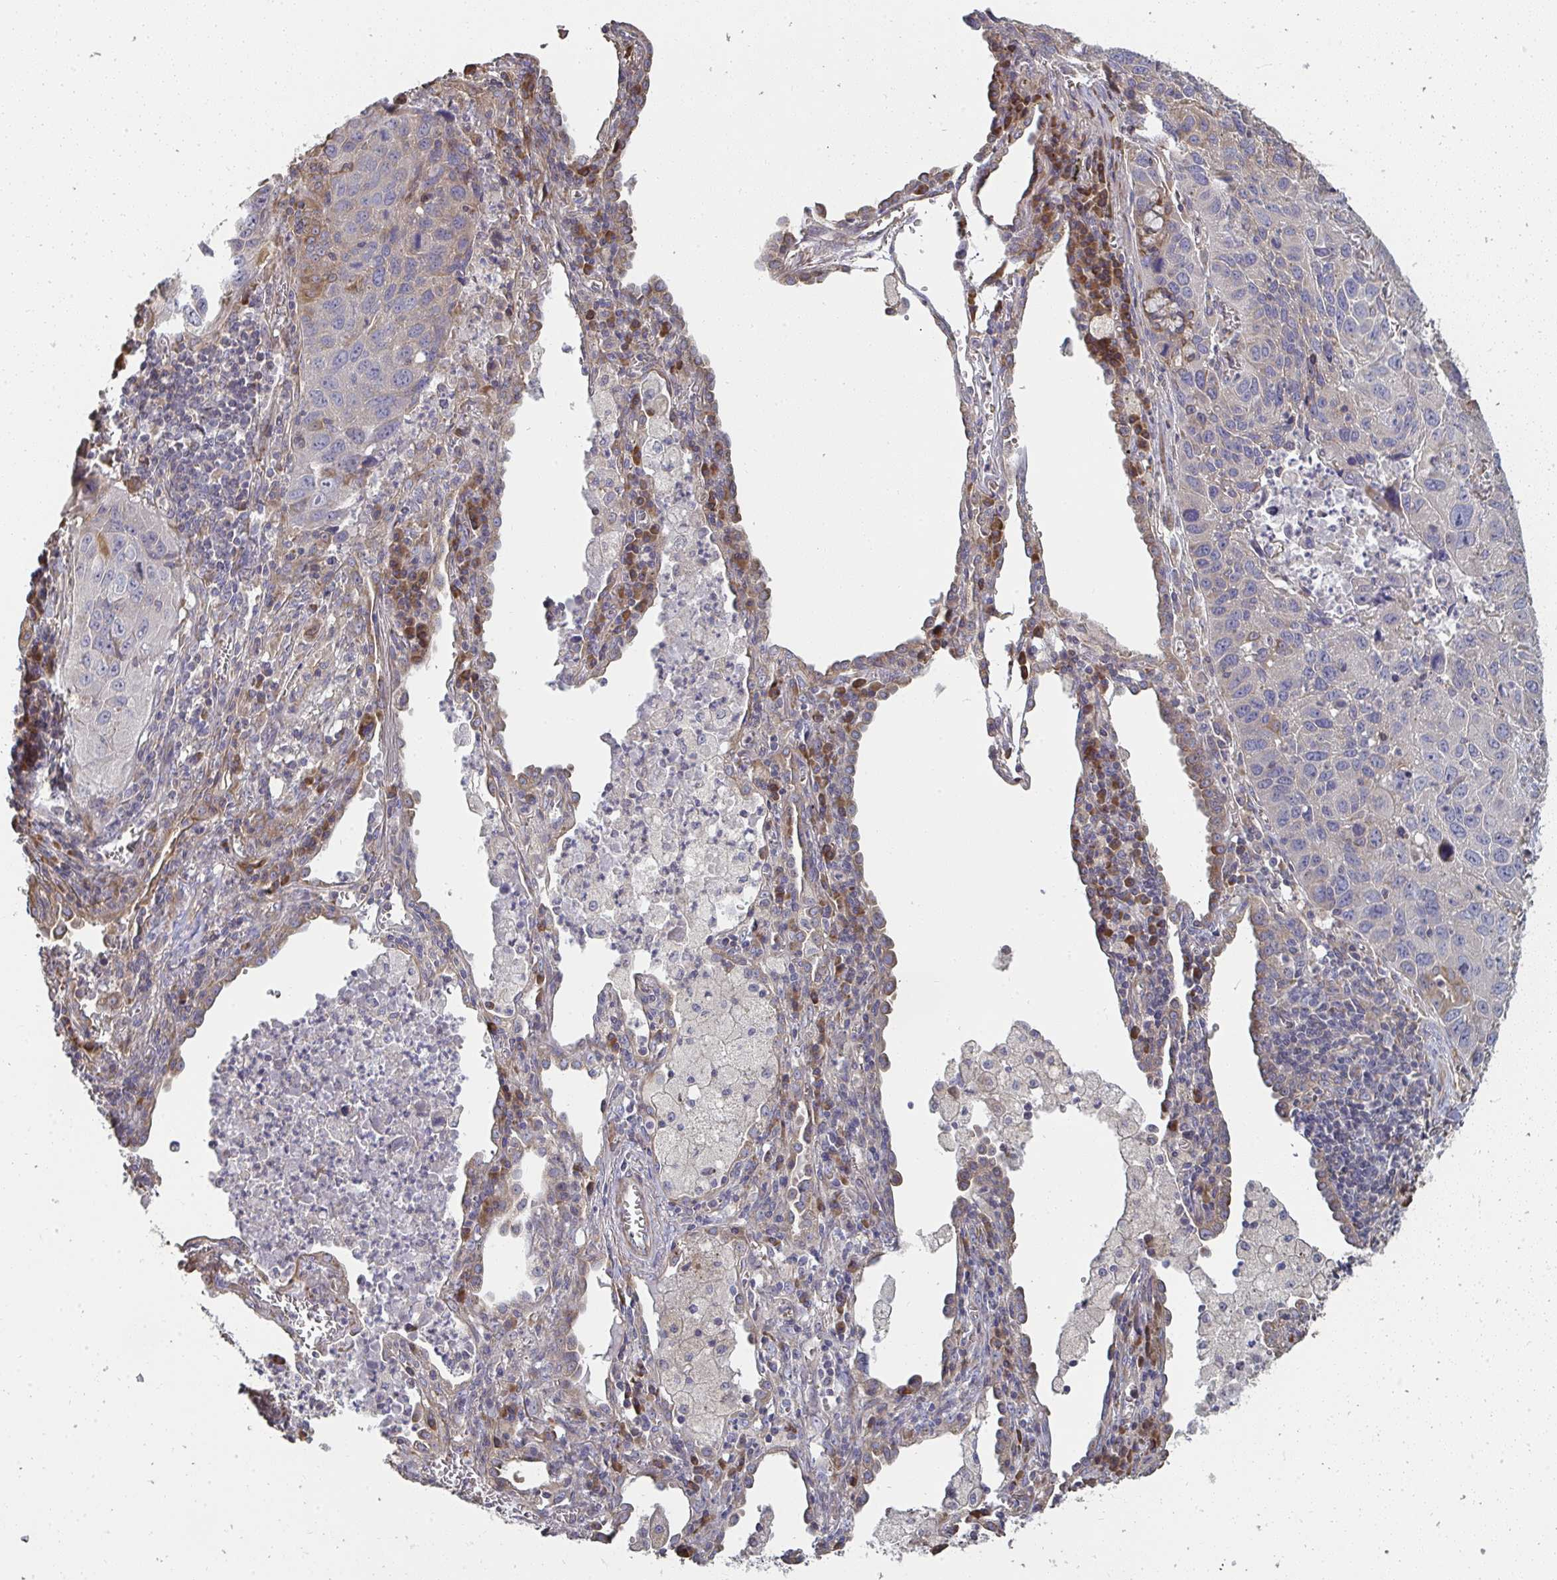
{"staining": {"intensity": "negative", "quantity": "none", "location": "none"}, "tissue": "lung cancer", "cell_type": "Tumor cells", "image_type": "cancer", "snomed": [{"axis": "morphology", "description": "Squamous cell carcinoma, NOS"}, {"axis": "topography", "description": "Lung"}], "caption": "Human lung squamous cell carcinoma stained for a protein using immunohistochemistry shows no expression in tumor cells.", "gene": "ZFYVE28", "patient": {"sex": "female", "age": 61}}